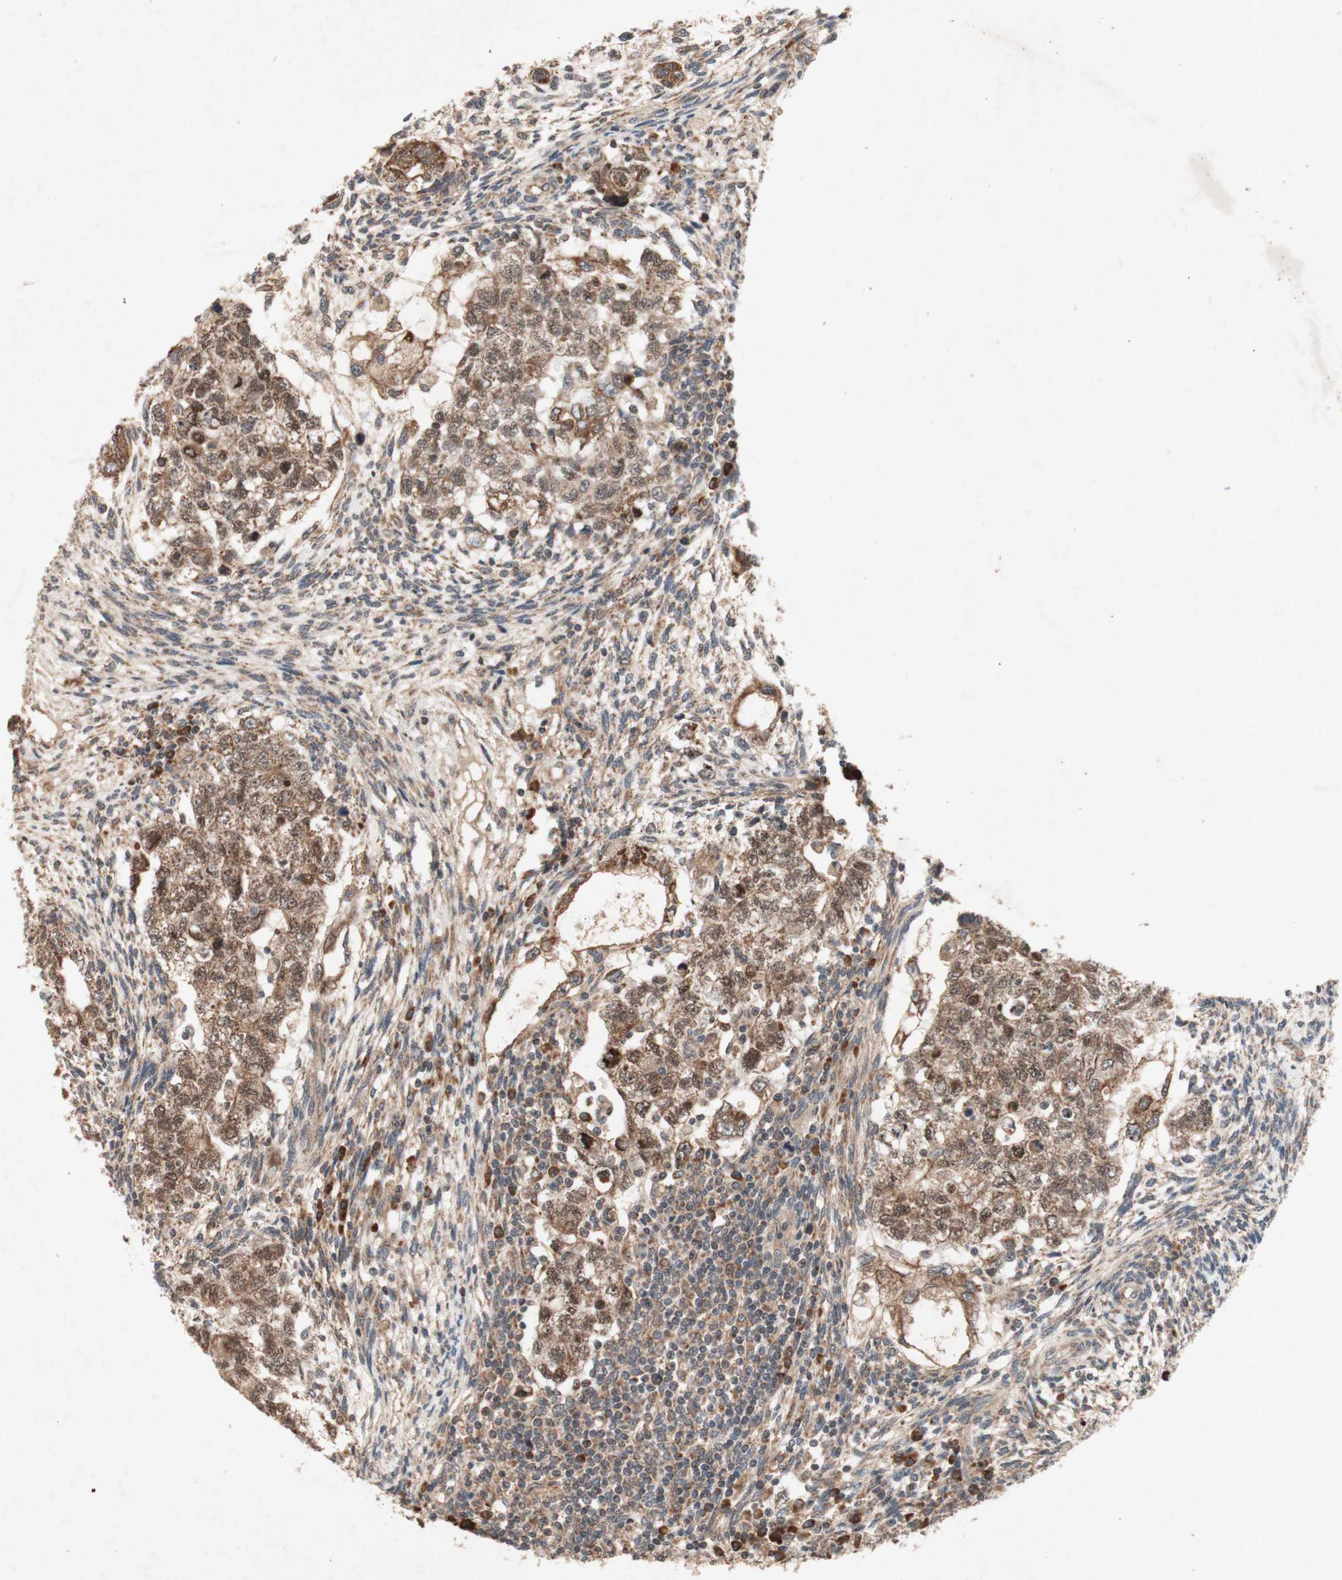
{"staining": {"intensity": "moderate", "quantity": ">75%", "location": "cytoplasmic/membranous"}, "tissue": "testis cancer", "cell_type": "Tumor cells", "image_type": "cancer", "snomed": [{"axis": "morphology", "description": "Normal tissue, NOS"}, {"axis": "morphology", "description": "Carcinoma, Embryonal, NOS"}, {"axis": "topography", "description": "Testis"}], "caption": "Moderate cytoplasmic/membranous expression for a protein is seen in about >75% of tumor cells of testis embryonal carcinoma using immunohistochemistry.", "gene": "DDOST", "patient": {"sex": "male", "age": 36}}